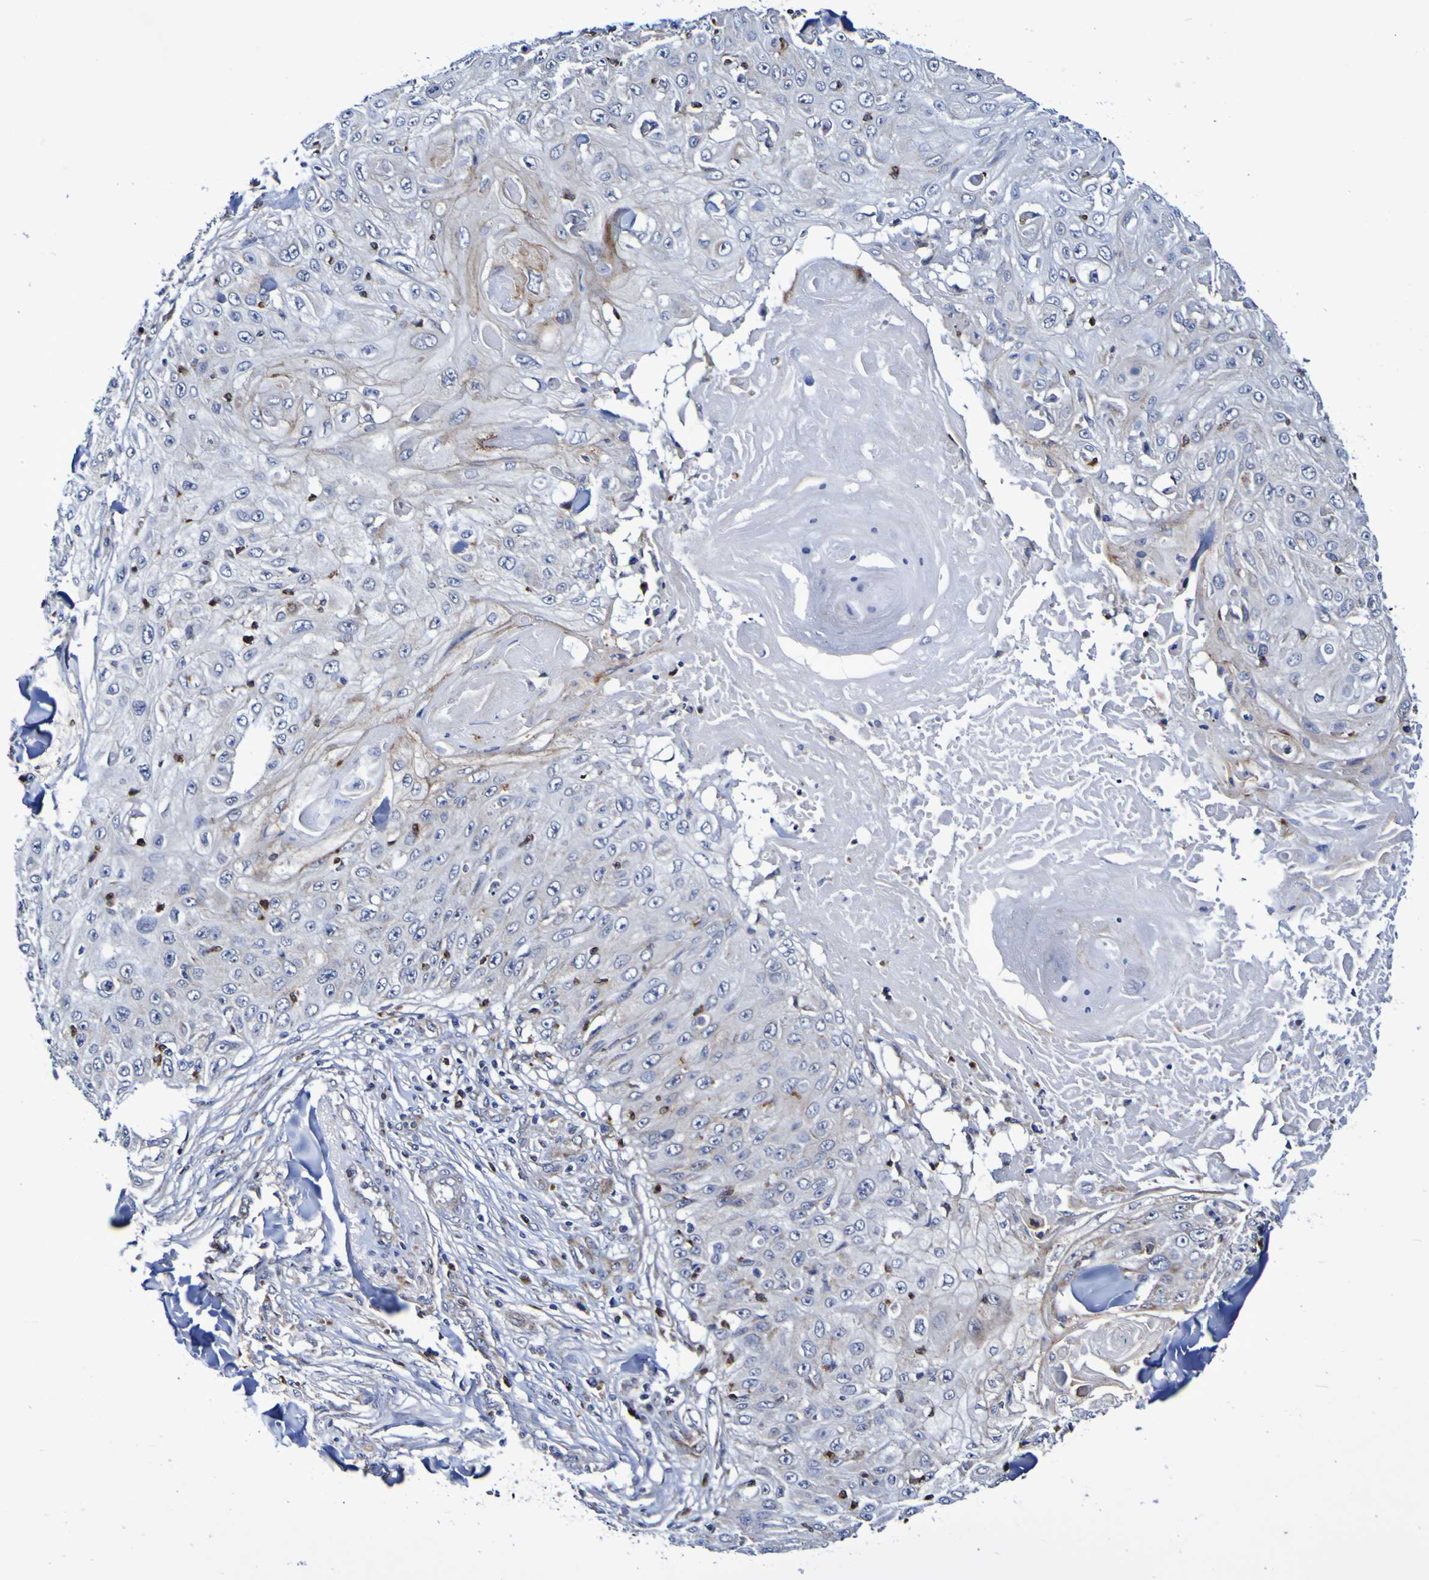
{"staining": {"intensity": "negative", "quantity": "none", "location": "none"}, "tissue": "skin cancer", "cell_type": "Tumor cells", "image_type": "cancer", "snomed": [{"axis": "morphology", "description": "Squamous cell carcinoma, NOS"}, {"axis": "topography", "description": "Skin"}], "caption": "Tumor cells show no significant protein expression in skin cancer.", "gene": "GJB1", "patient": {"sex": "male", "age": 86}}